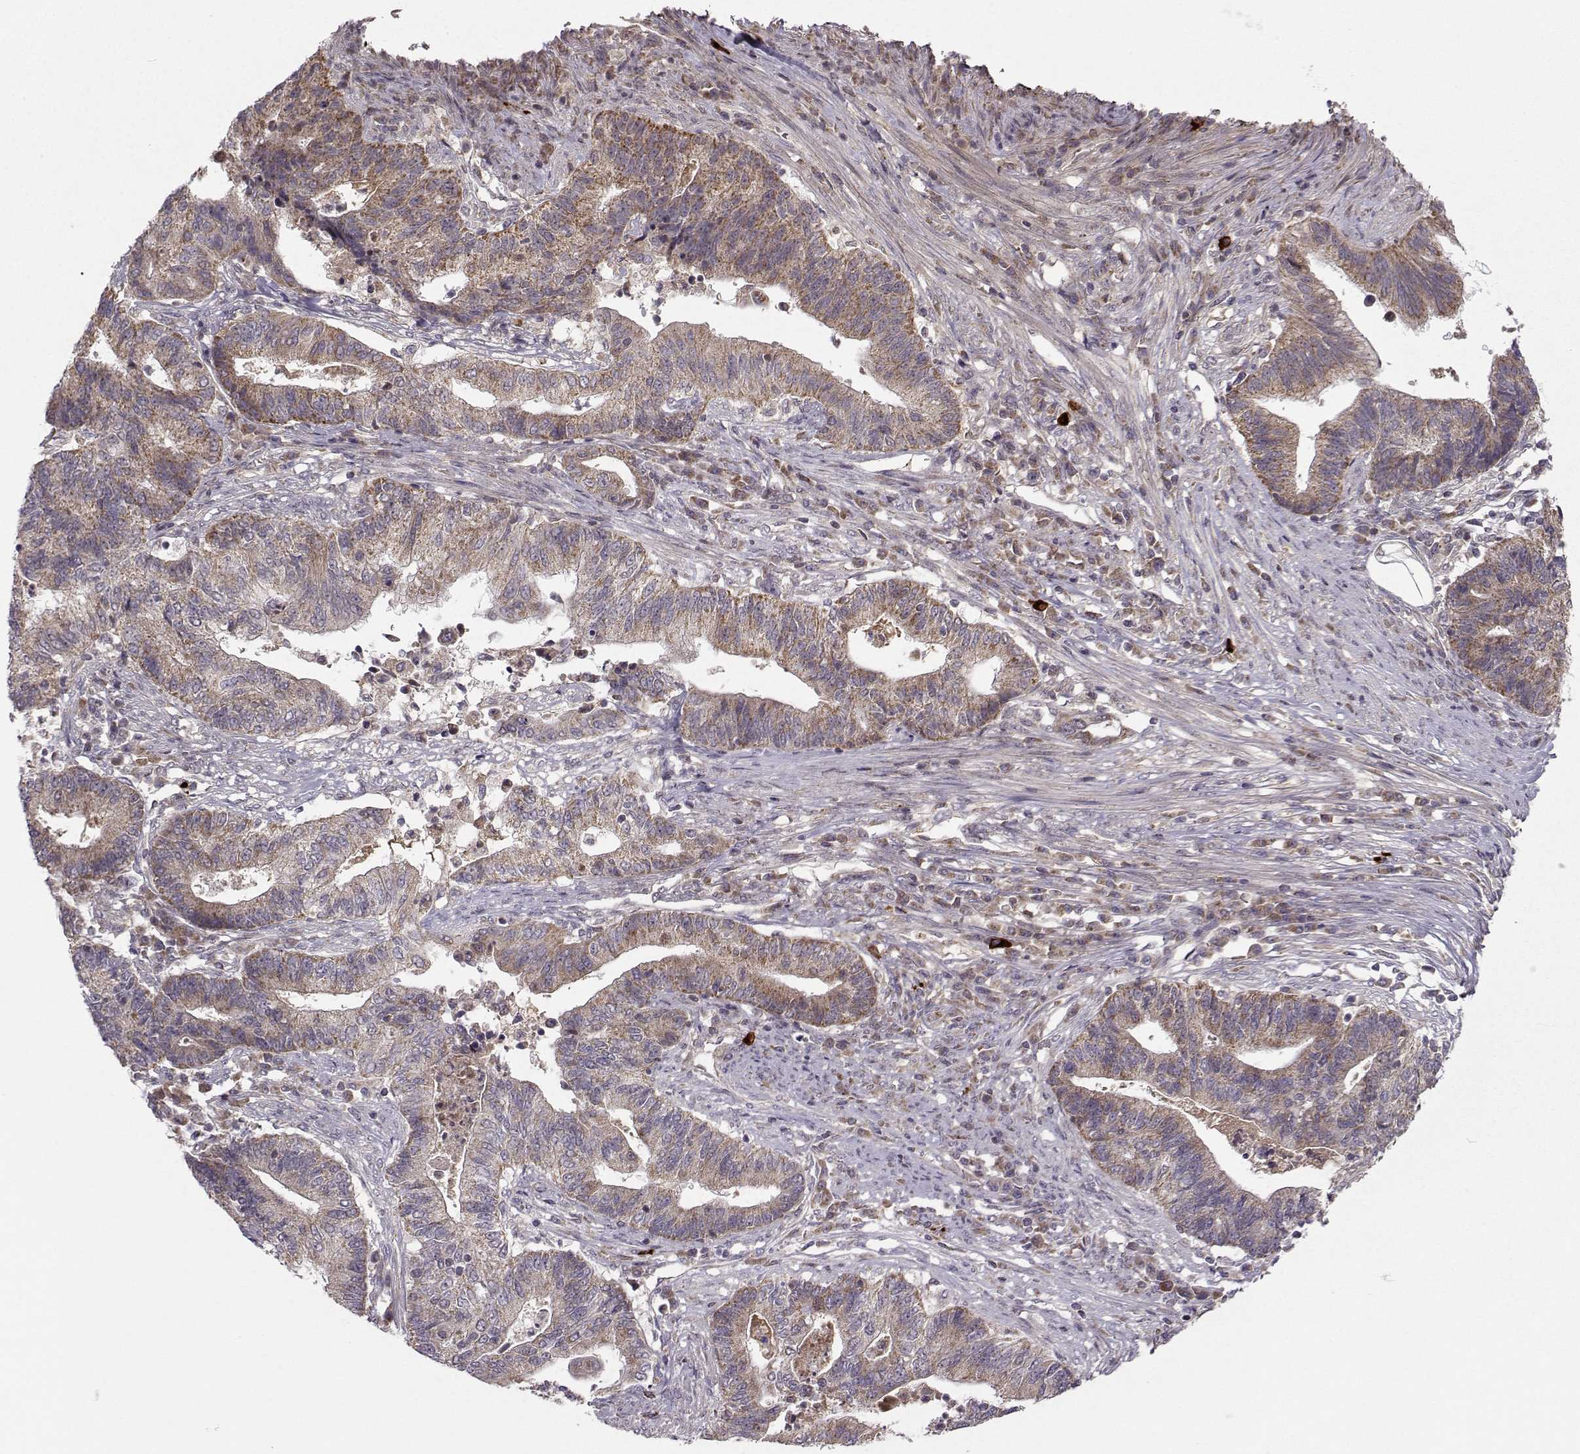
{"staining": {"intensity": "moderate", "quantity": ">75%", "location": "cytoplasmic/membranous"}, "tissue": "endometrial cancer", "cell_type": "Tumor cells", "image_type": "cancer", "snomed": [{"axis": "morphology", "description": "Adenocarcinoma, NOS"}, {"axis": "topography", "description": "Uterus"}, {"axis": "topography", "description": "Endometrium"}], "caption": "This photomicrograph demonstrates IHC staining of human adenocarcinoma (endometrial), with medium moderate cytoplasmic/membranous positivity in about >75% of tumor cells.", "gene": "NECAB3", "patient": {"sex": "female", "age": 54}}